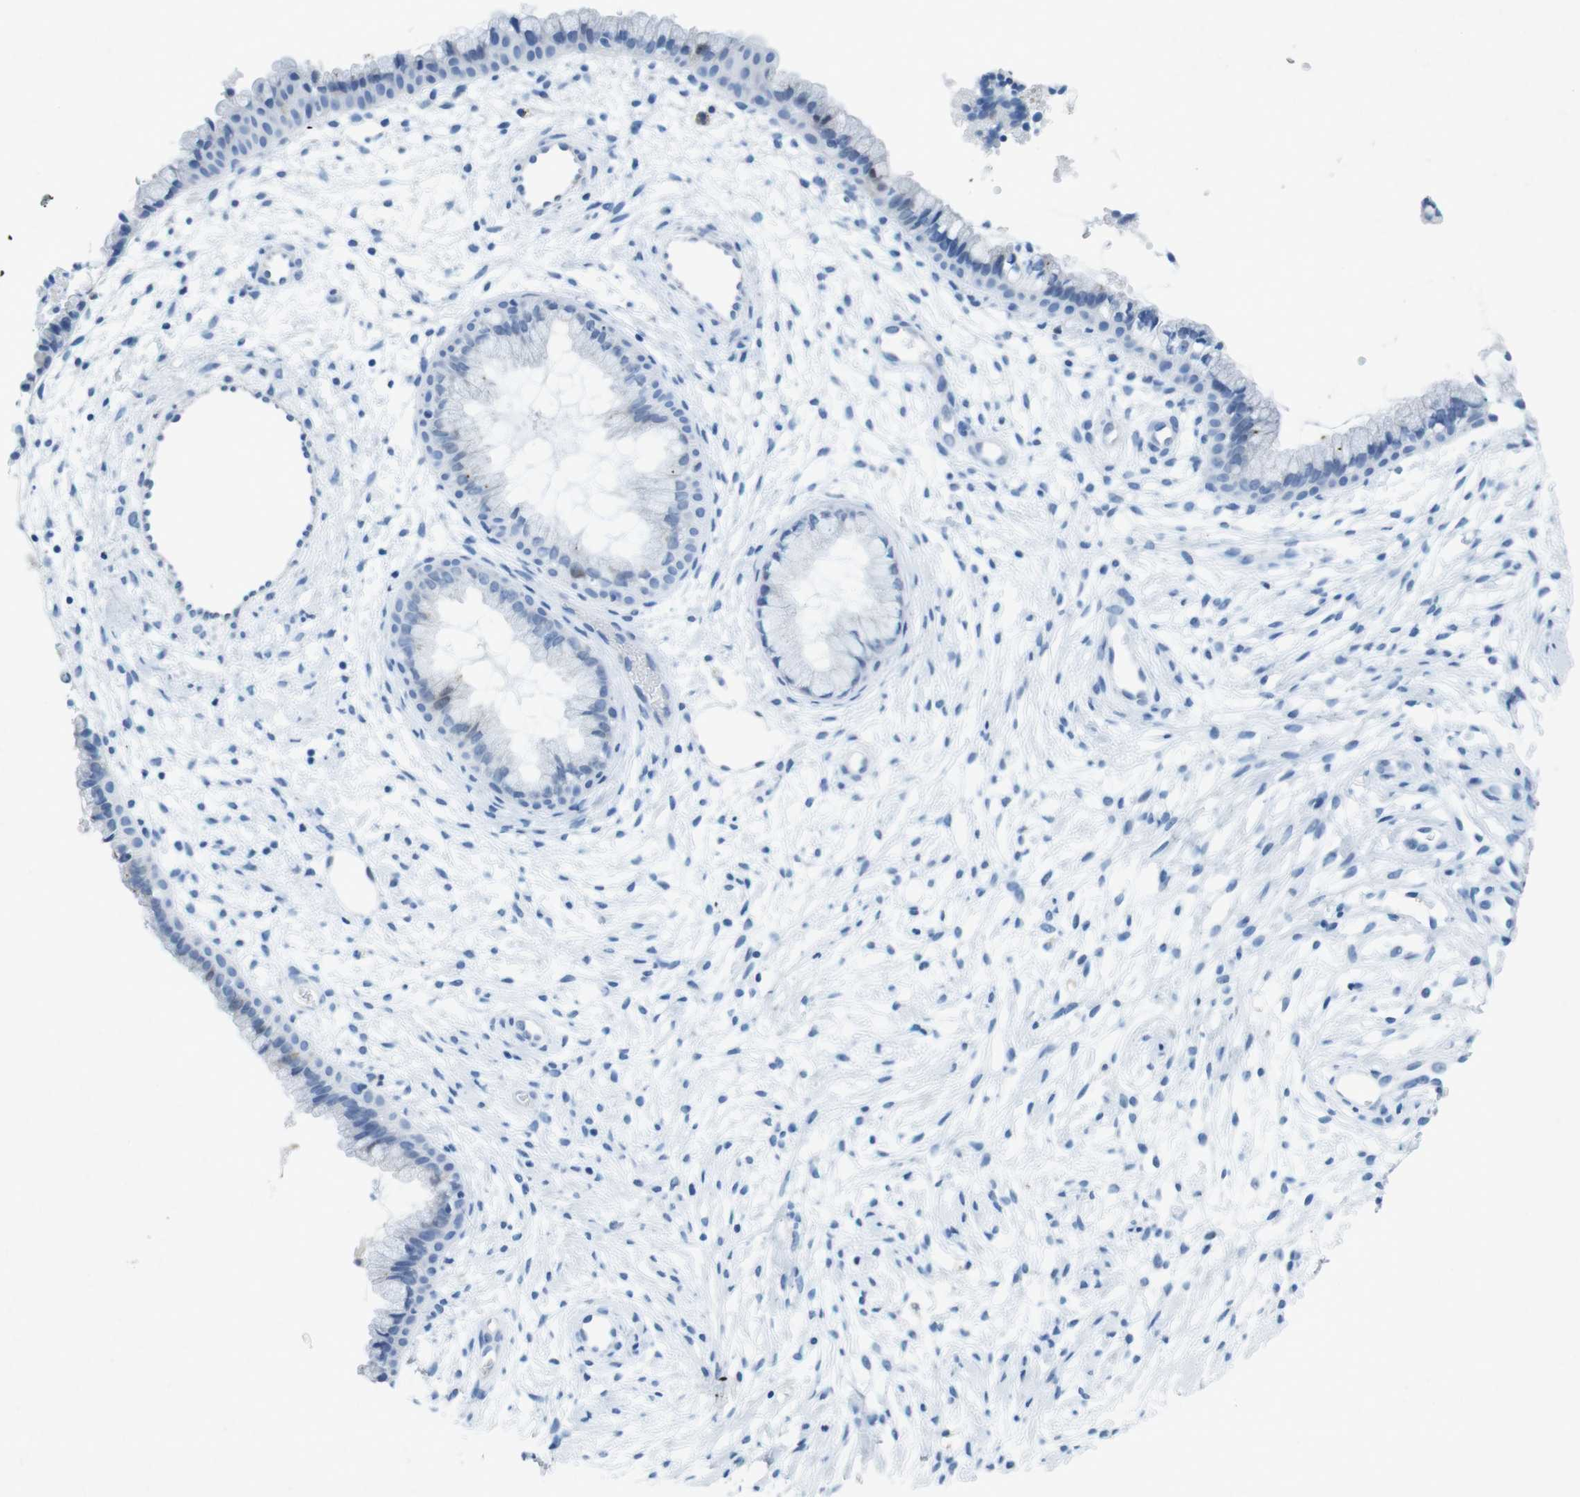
{"staining": {"intensity": "weak", "quantity": "<25%", "location": "nuclear"}, "tissue": "cervix", "cell_type": "Glandular cells", "image_type": "normal", "snomed": [{"axis": "morphology", "description": "Normal tissue, NOS"}, {"axis": "topography", "description": "Cervix"}], "caption": "This is an immunohistochemistry photomicrograph of unremarkable human cervix. There is no positivity in glandular cells.", "gene": "CTAG1B", "patient": {"sex": "female", "age": 39}}